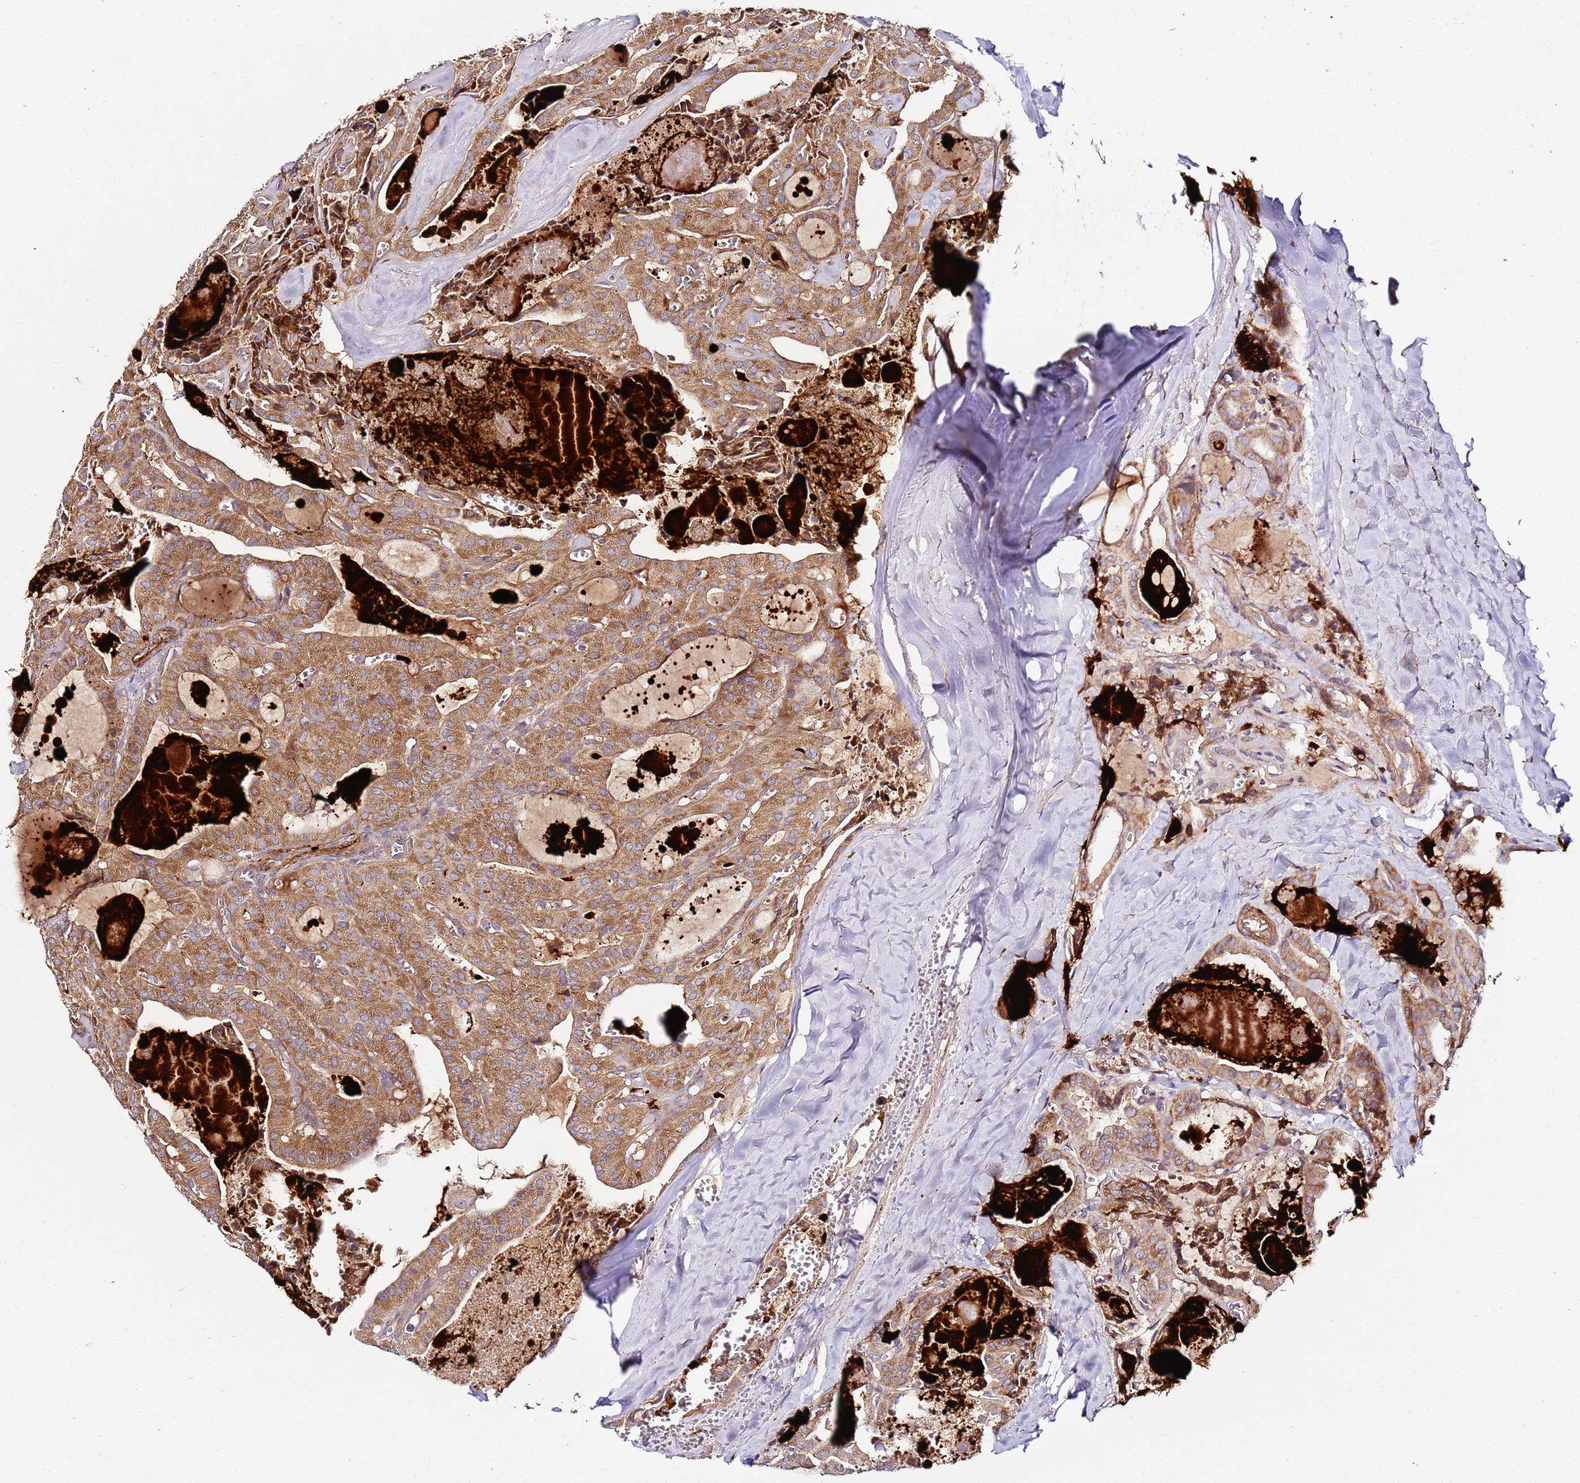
{"staining": {"intensity": "moderate", "quantity": ">75%", "location": "cytoplasmic/membranous"}, "tissue": "thyroid cancer", "cell_type": "Tumor cells", "image_type": "cancer", "snomed": [{"axis": "morphology", "description": "Papillary adenocarcinoma, NOS"}, {"axis": "topography", "description": "Thyroid gland"}], "caption": "Immunohistochemistry (IHC) staining of thyroid cancer, which reveals medium levels of moderate cytoplasmic/membranous positivity in approximately >75% of tumor cells indicating moderate cytoplasmic/membranous protein expression. The staining was performed using DAB (3,3'-diaminobenzidine) (brown) for protein detection and nuclei were counterstained in hematoxylin (blue).", "gene": "KRTAP21-3", "patient": {"sex": "male", "age": 52}}